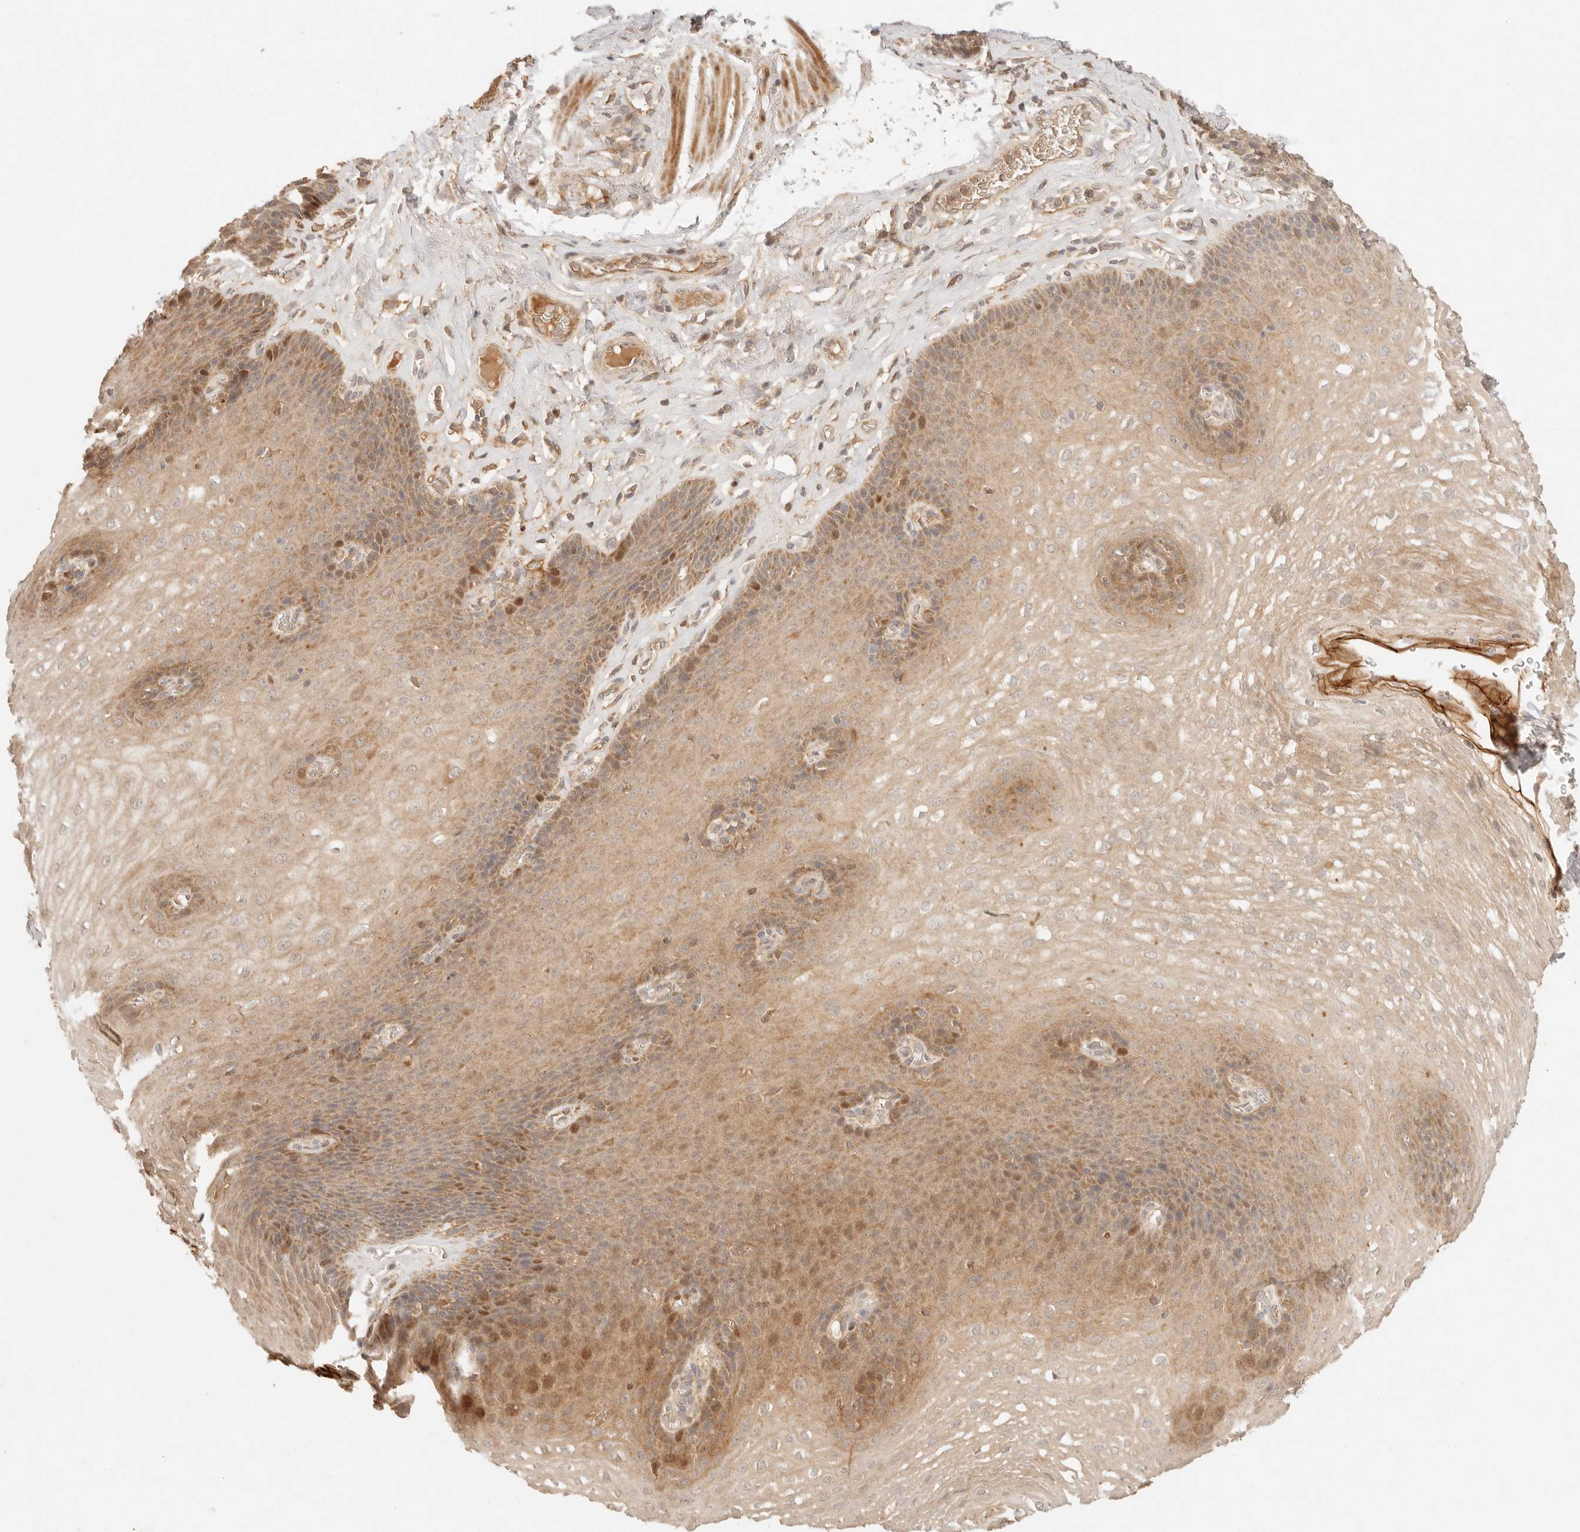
{"staining": {"intensity": "moderate", "quantity": ">75%", "location": "cytoplasmic/membranous,nuclear"}, "tissue": "esophagus", "cell_type": "Squamous epithelial cells", "image_type": "normal", "snomed": [{"axis": "morphology", "description": "Normal tissue, NOS"}, {"axis": "topography", "description": "Esophagus"}], "caption": "About >75% of squamous epithelial cells in normal human esophagus demonstrate moderate cytoplasmic/membranous,nuclear protein staining as visualized by brown immunohistochemical staining.", "gene": "PHLDA3", "patient": {"sex": "female", "age": 66}}